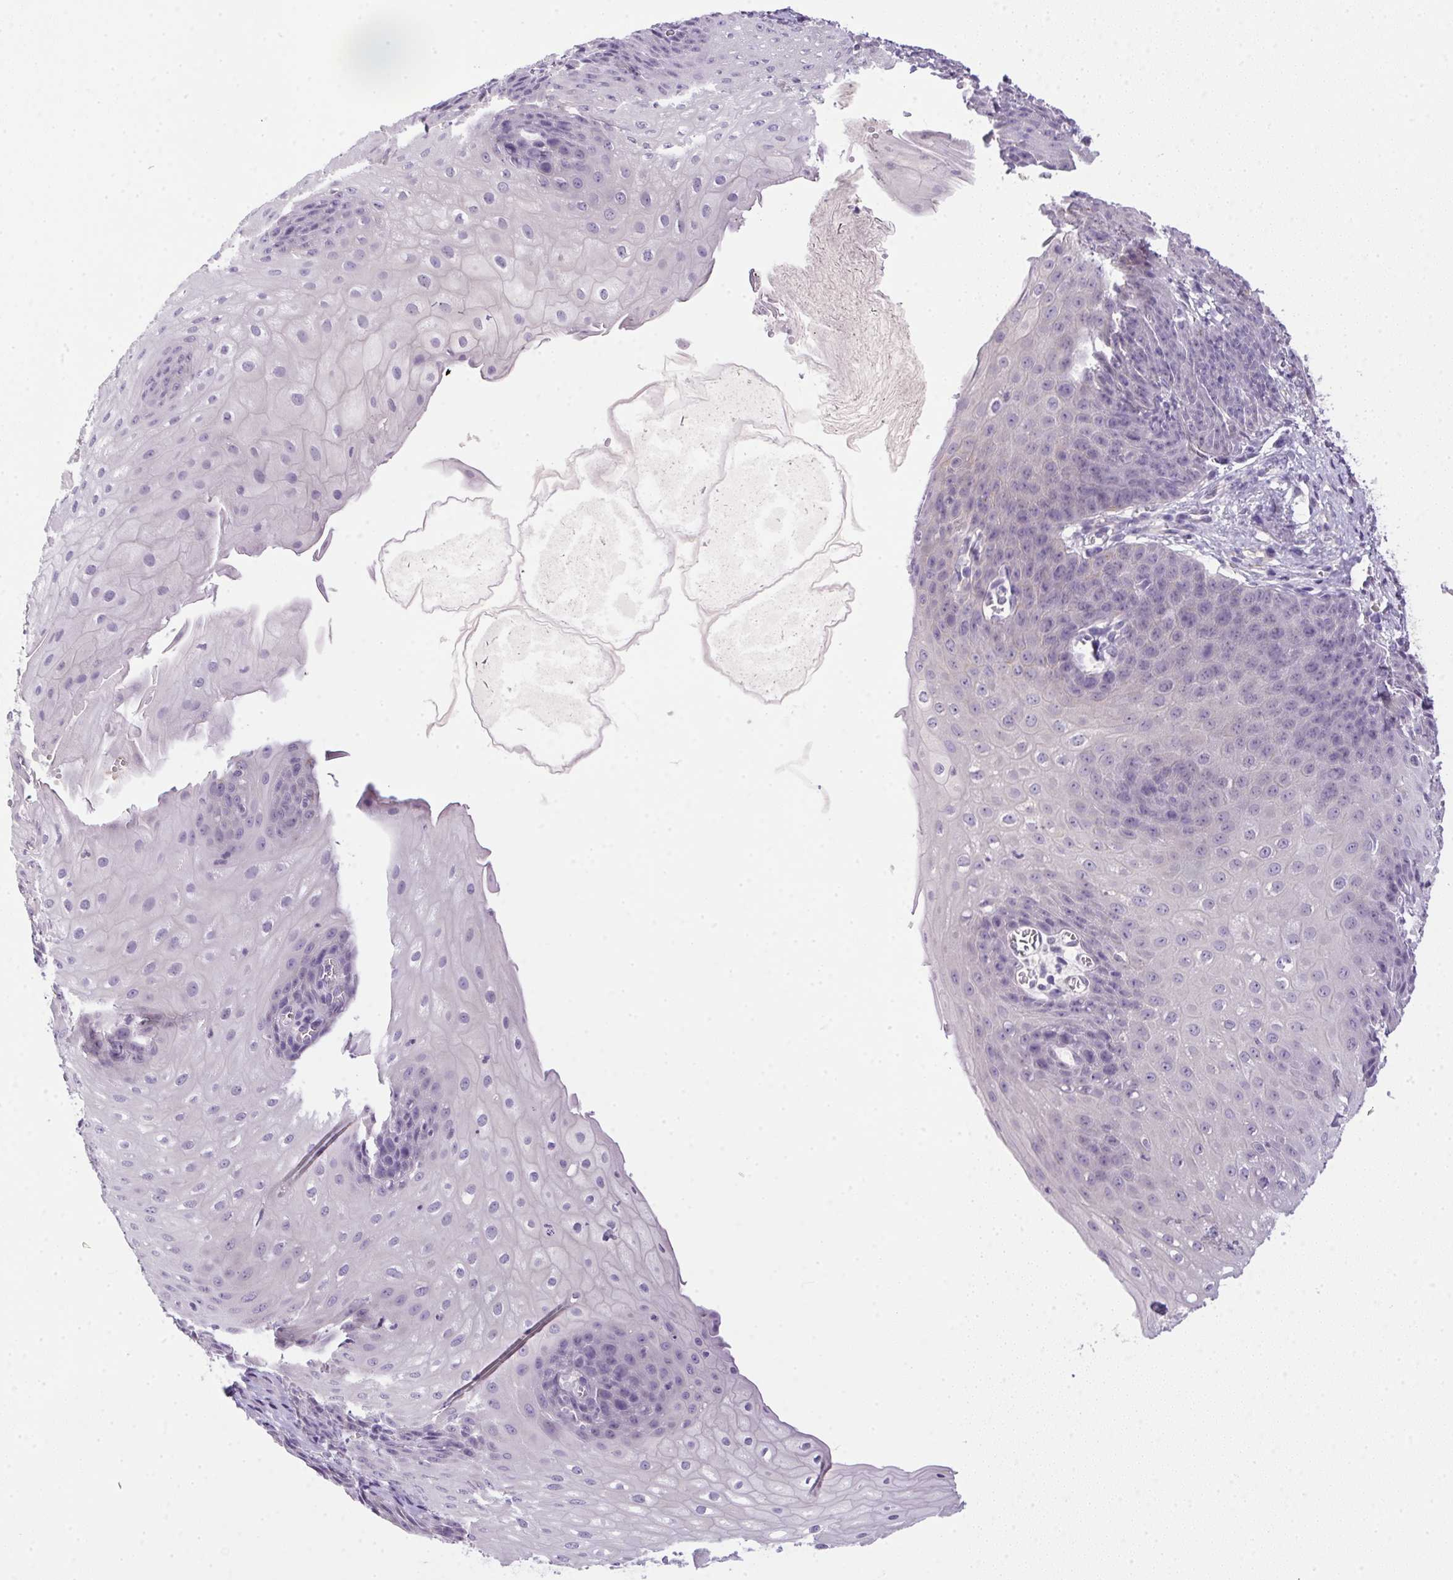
{"staining": {"intensity": "negative", "quantity": "none", "location": "none"}, "tissue": "esophagus", "cell_type": "Squamous epithelial cells", "image_type": "normal", "snomed": [{"axis": "morphology", "description": "Normal tissue, NOS"}, {"axis": "topography", "description": "Esophagus"}], "caption": "Esophagus stained for a protein using immunohistochemistry exhibits no staining squamous epithelial cells.", "gene": "SLC17A7", "patient": {"sex": "male", "age": 71}}